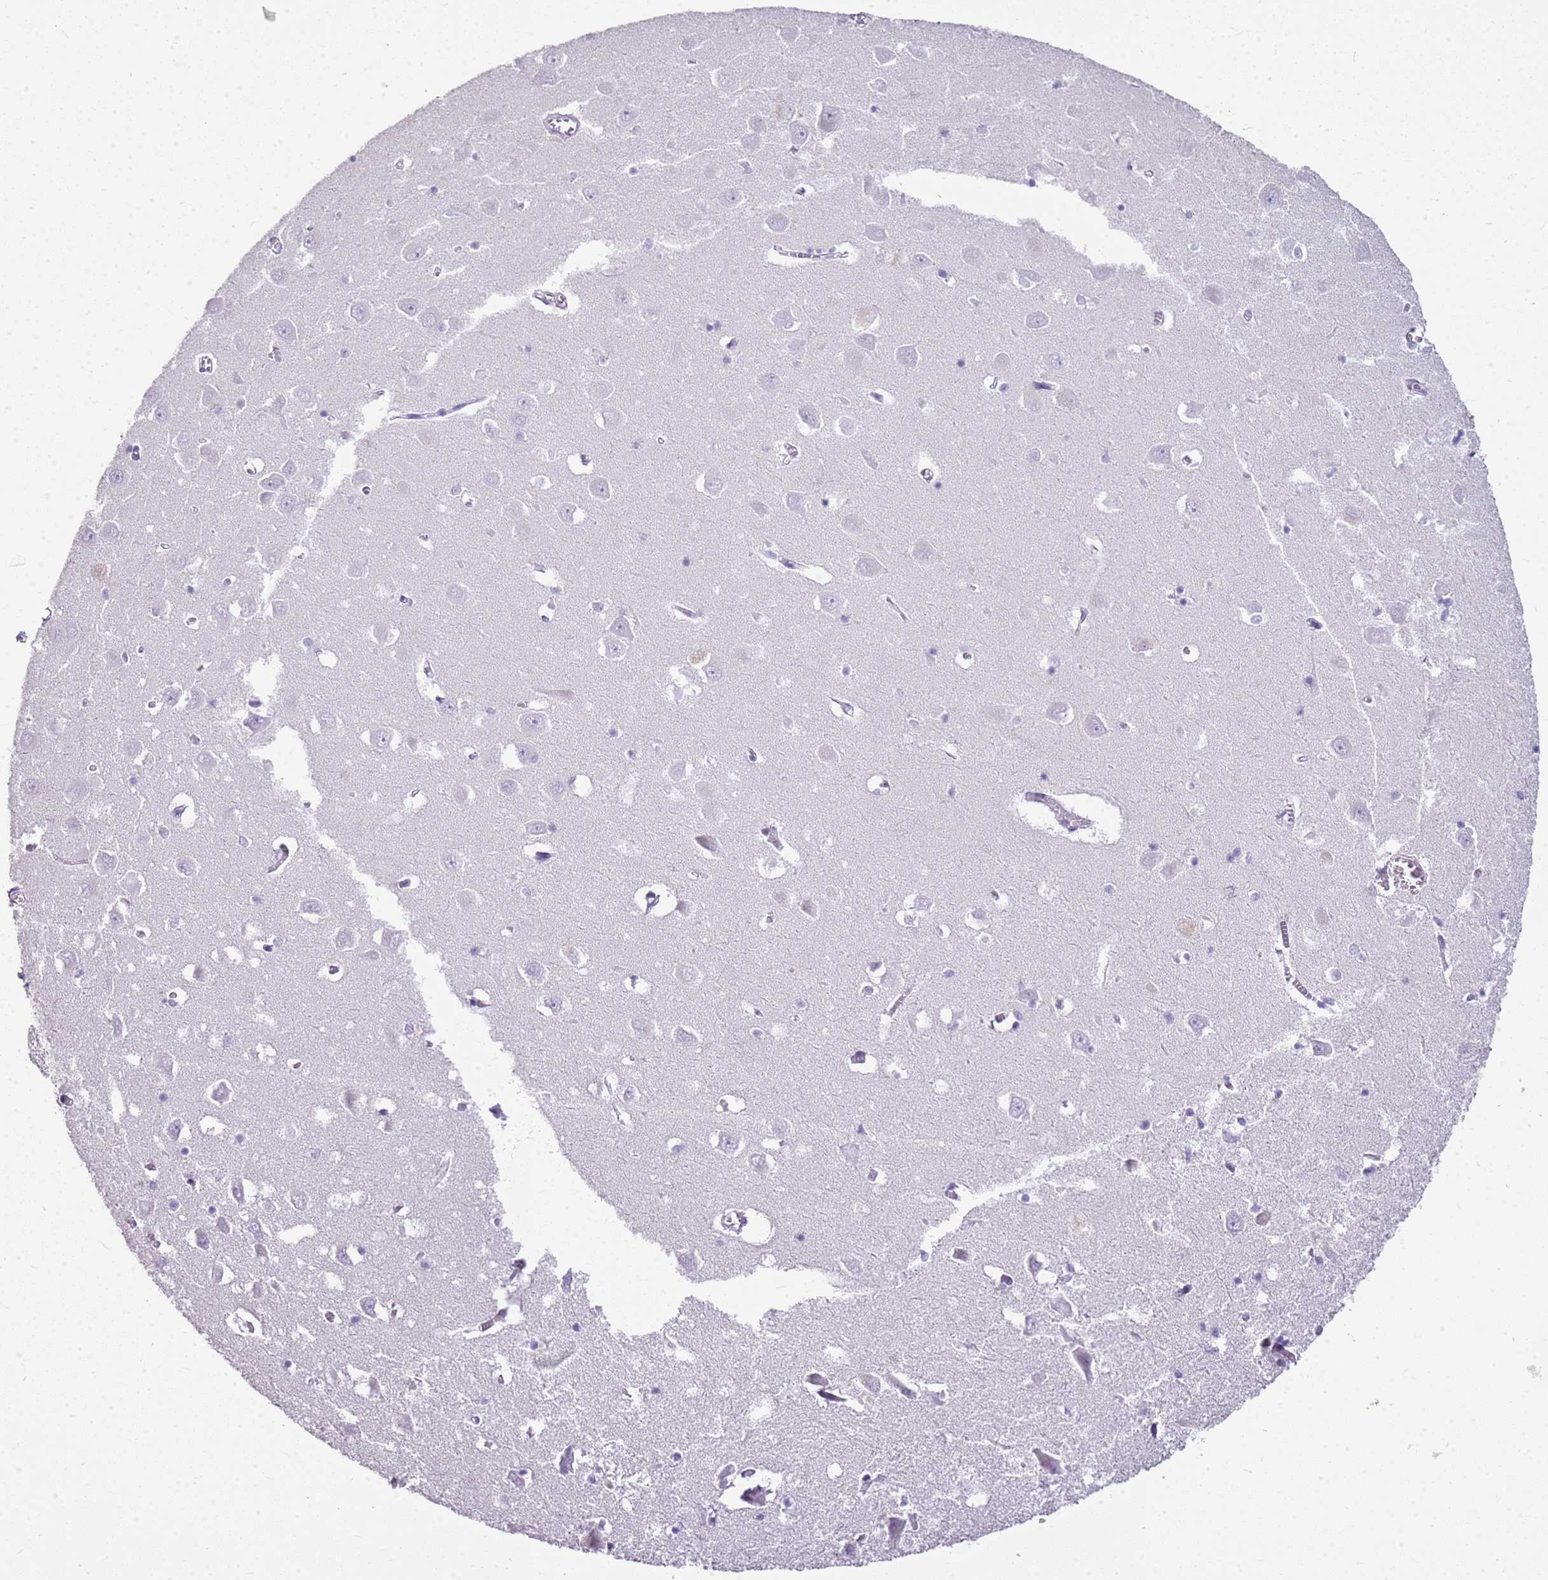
{"staining": {"intensity": "negative", "quantity": "none", "location": "none"}, "tissue": "hippocampus", "cell_type": "Glial cells", "image_type": "normal", "snomed": [{"axis": "morphology", "description": "Normal tissue, NOS"}, {"axis": "topography", "description": "Hippocampus"}], "caption": "IHC micrograph of benign hippocampus: hippocampus stained with DAB (3,3'-diaminobenzidine) demonstrates no significant protein positivity in glial cells.", "gene": "CA8", "patient": {"sex": "male", "age": 70}}